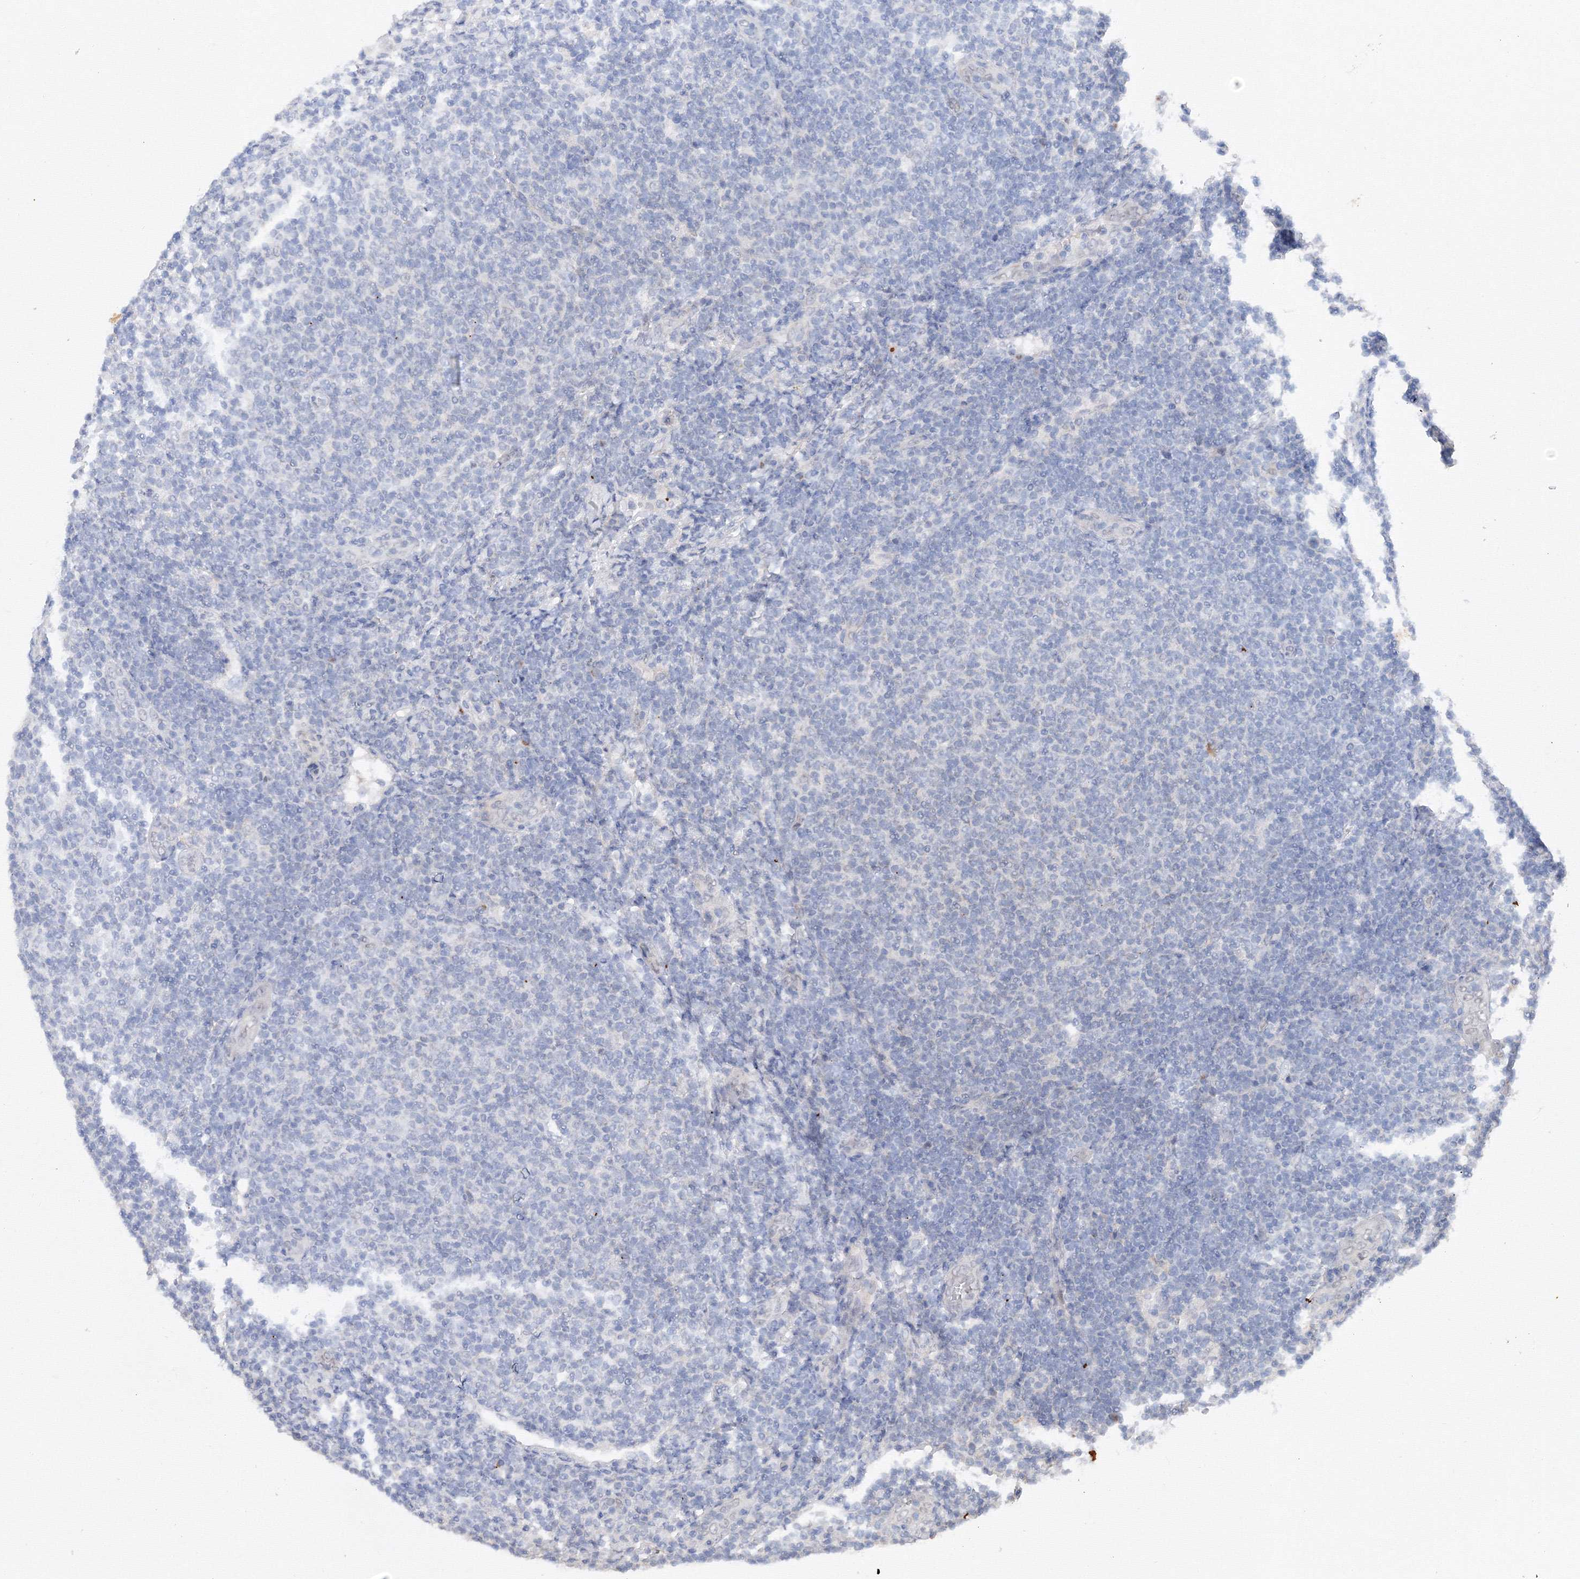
{"staining": {"intensity": "negative", "quantity": "none", "location": "none"}, "tissue": "lymphoma", "cell_type": "Tumor cells", "image_type": "cancer", "snomed": [{"axis": "morphology", "description": "Malignant lymphoma, non-Hodgkin's type, Low grade"}, {"axis": "topography", "description": "Lymph node"}], "caption": "This is an immunohistochemistry (IHC) image of human low-grade malignant lymphoma, non-Hodgkin's type. There is no expression in tumor cells.", "gene": "TAMM41", "patient": {"sex": "male", "age": 66}}